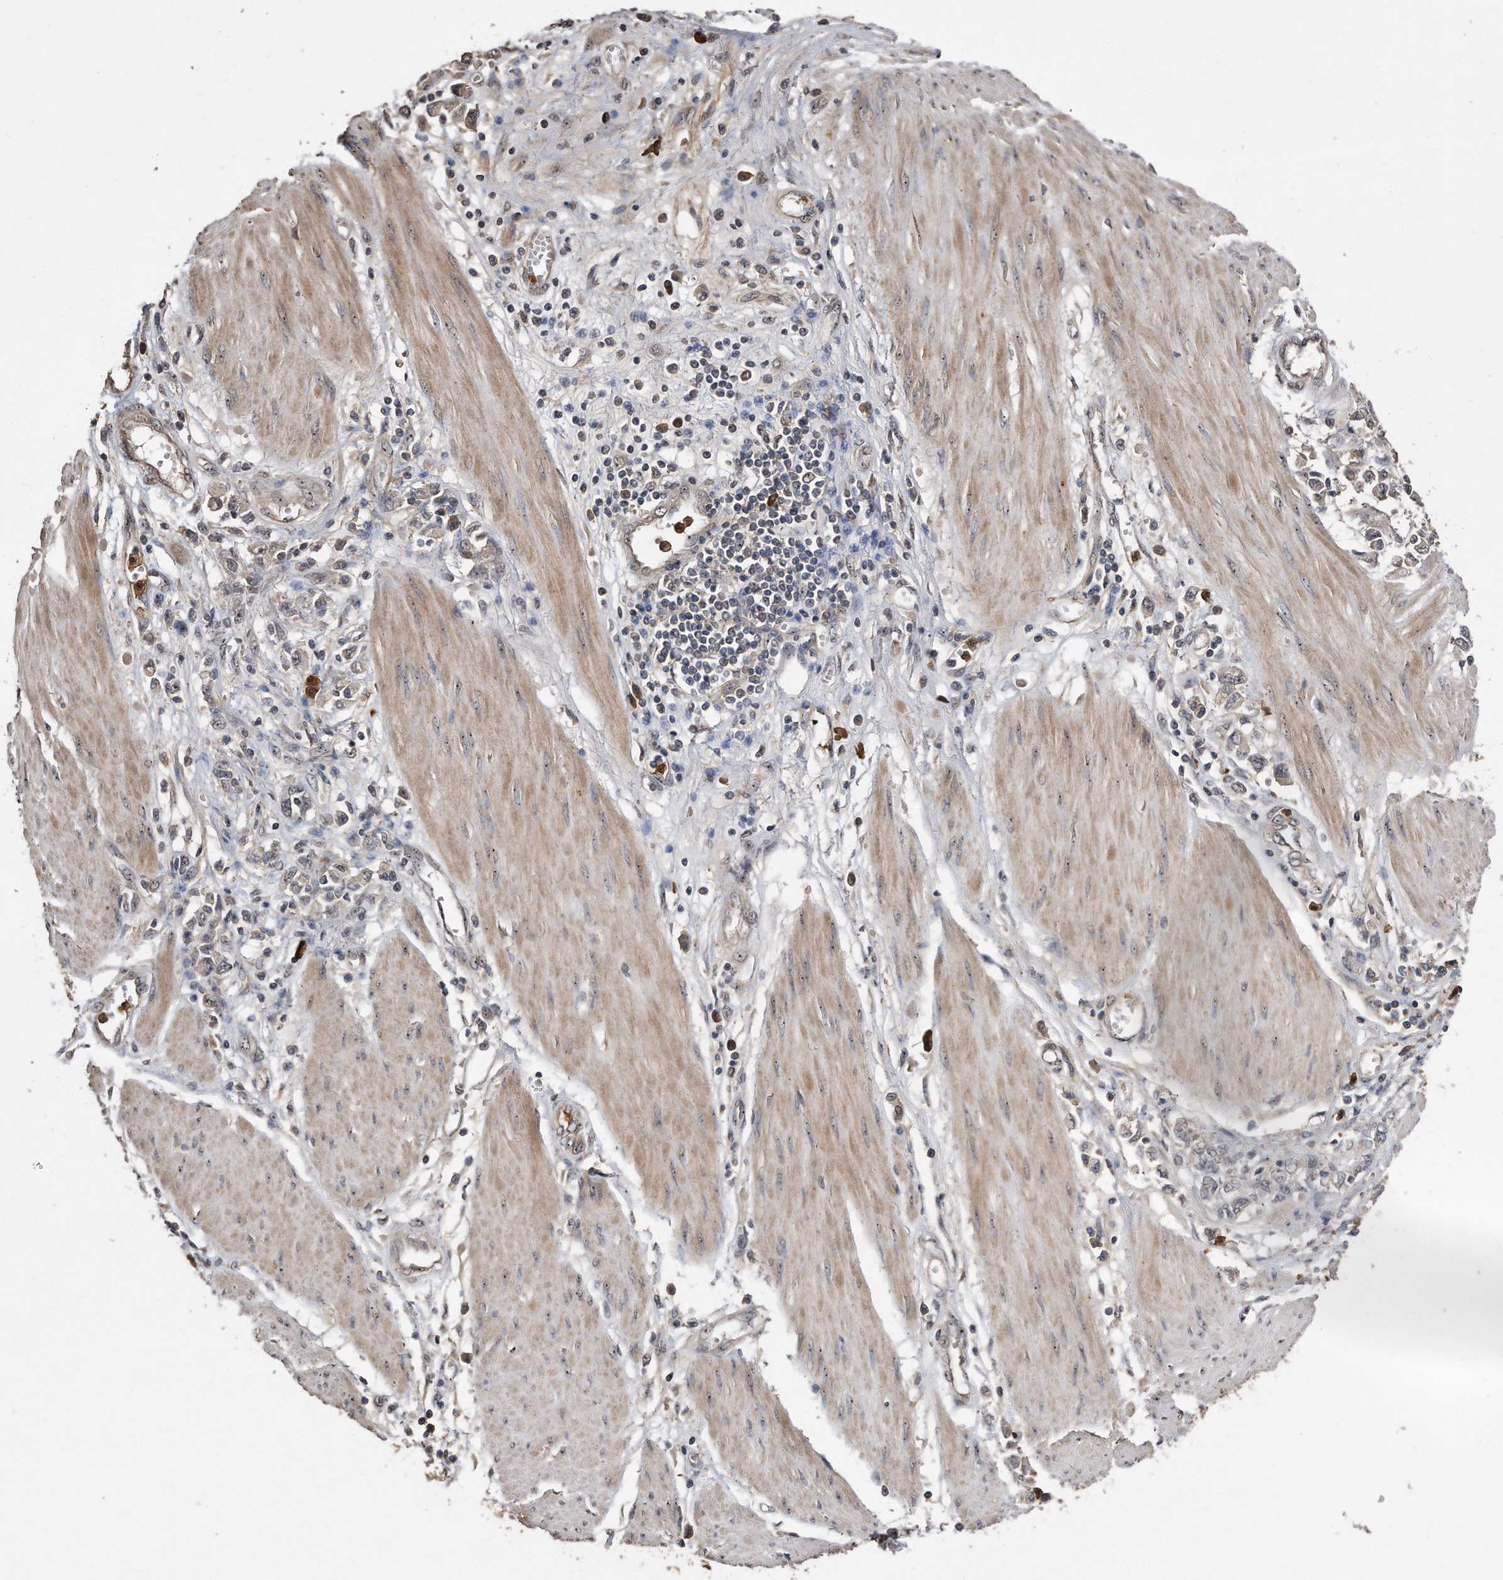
{"staining": {"intensity": "negative", "quantity": "none", "location": "none"}, "tissue": "stomach cancer", "cell_type": "Tumor cells", "image_type": "cancer", "snomed": [{"axis": "morphology", "description": "Adenocarcinoma, NOS"}, {"axis": "topography", "description": "Stomach"}], "caption": "A micrograph of adenocarcinoma (stomach) stained for a protein shows no brown staining in tumor cells.", "gene": "PELO", "patient": {"sex": "female", "age": 76}}